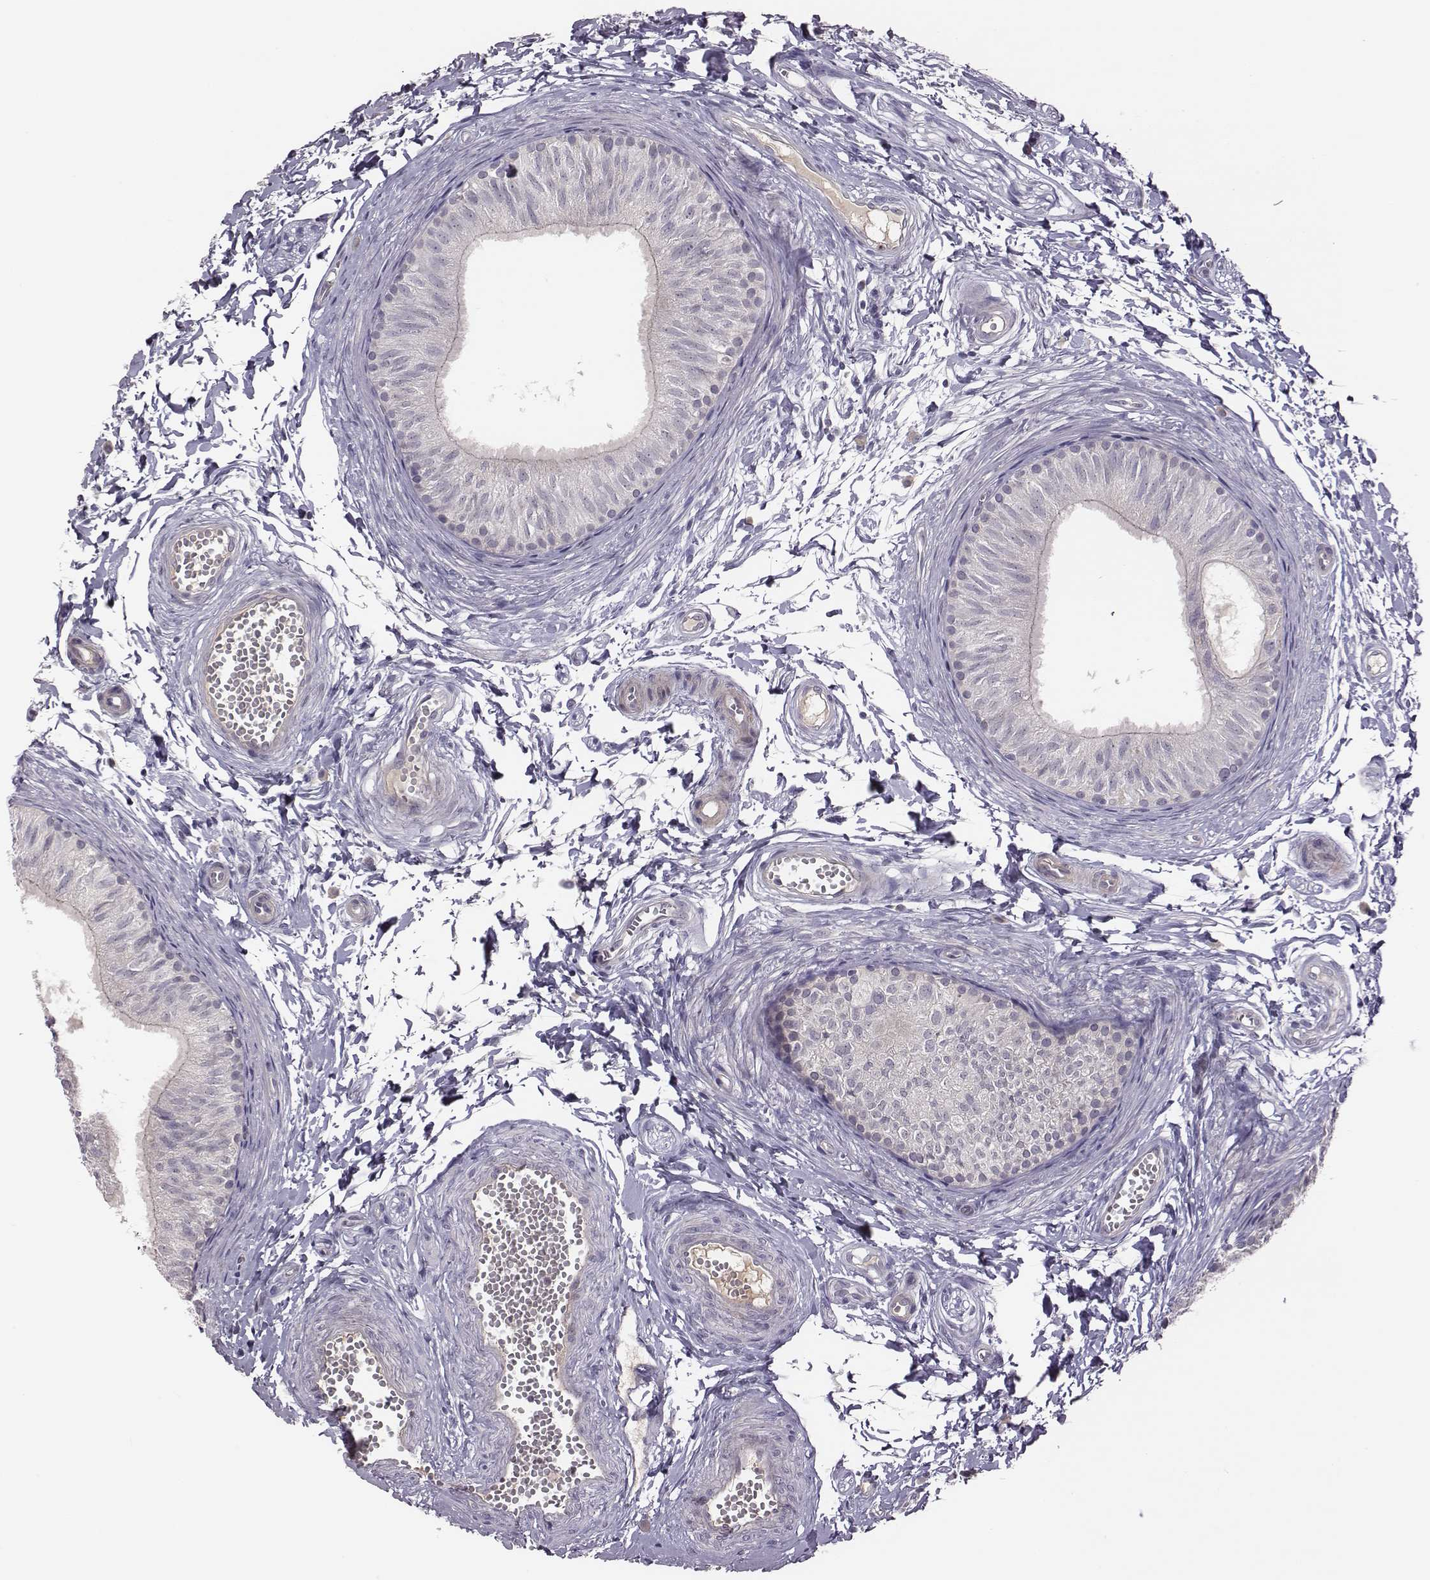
{"staining": {"intensity": "negative", "quantity": "none", "location": "none"}, "tissue": "epididymis", "cell_type": "Glandular cells", "image_type": "normal", "snomed": [{"axis": "morphology", "description": "Normal tissue, NOS"}, {"axis": "topography", "description": "Epididymis"}], "caption": "This is a micrograph of IHC staining of normal epididymis, which shows no staining in glandular cells.", "gene": "KMO", "patient": {"sex": "male", "age": 22}}